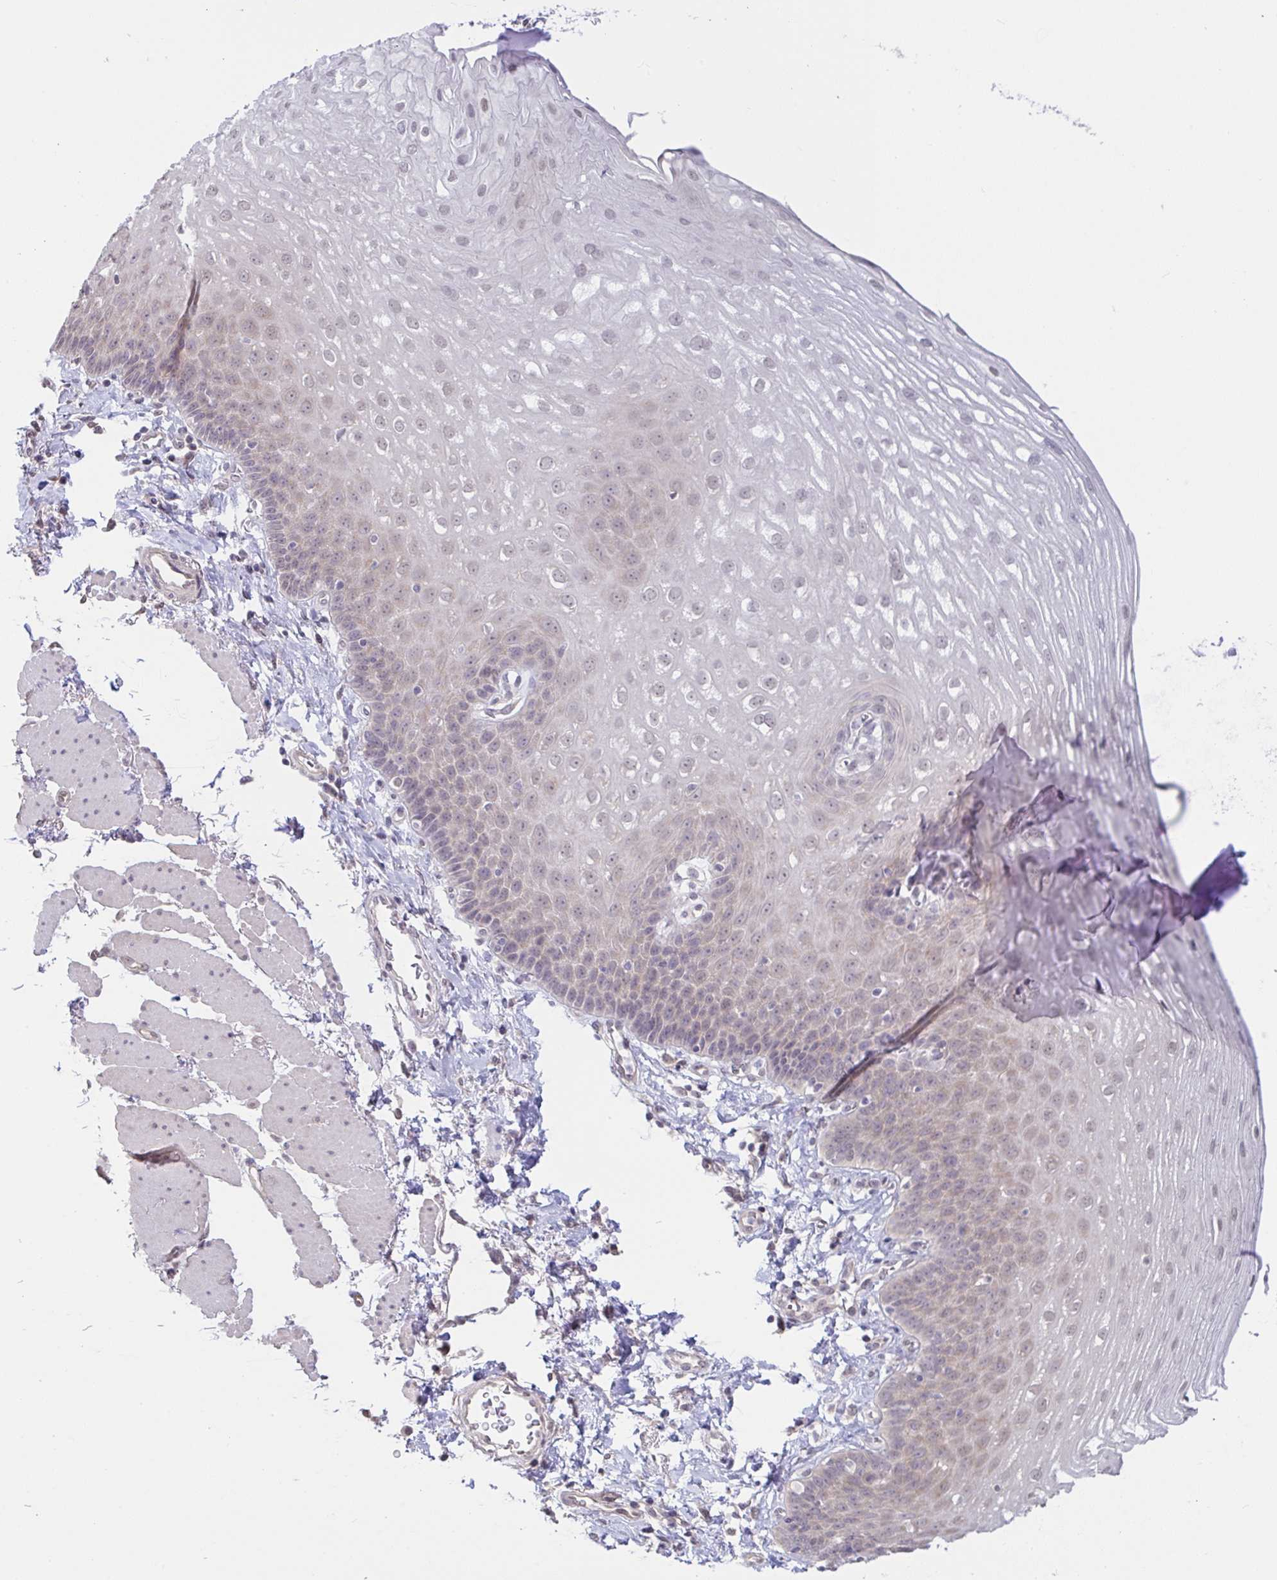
{"staining": {"intensity": "weak", "quantity": "<25%", "location": "nuclear"}, "tissue": "esophagus", "cell_type": "Squamous epithelial cells", "image_type": "normal", "snomed": [{"axis": "morphology", "description": "Normal tissue, NOS"}, {"axis": "topography", "description": "Esophagus"}], "caption": "Immunohistochemistry (IHC) micrograph of unremarkable esophagus stained for a protein (brown), which exhibits no expression in squamous epithelial cells. (Brightfield microscopy of DAB immunohistochemistry at high magnification).", "gene": "HYPK", "patient": {"sex": "female", "age": 81}}